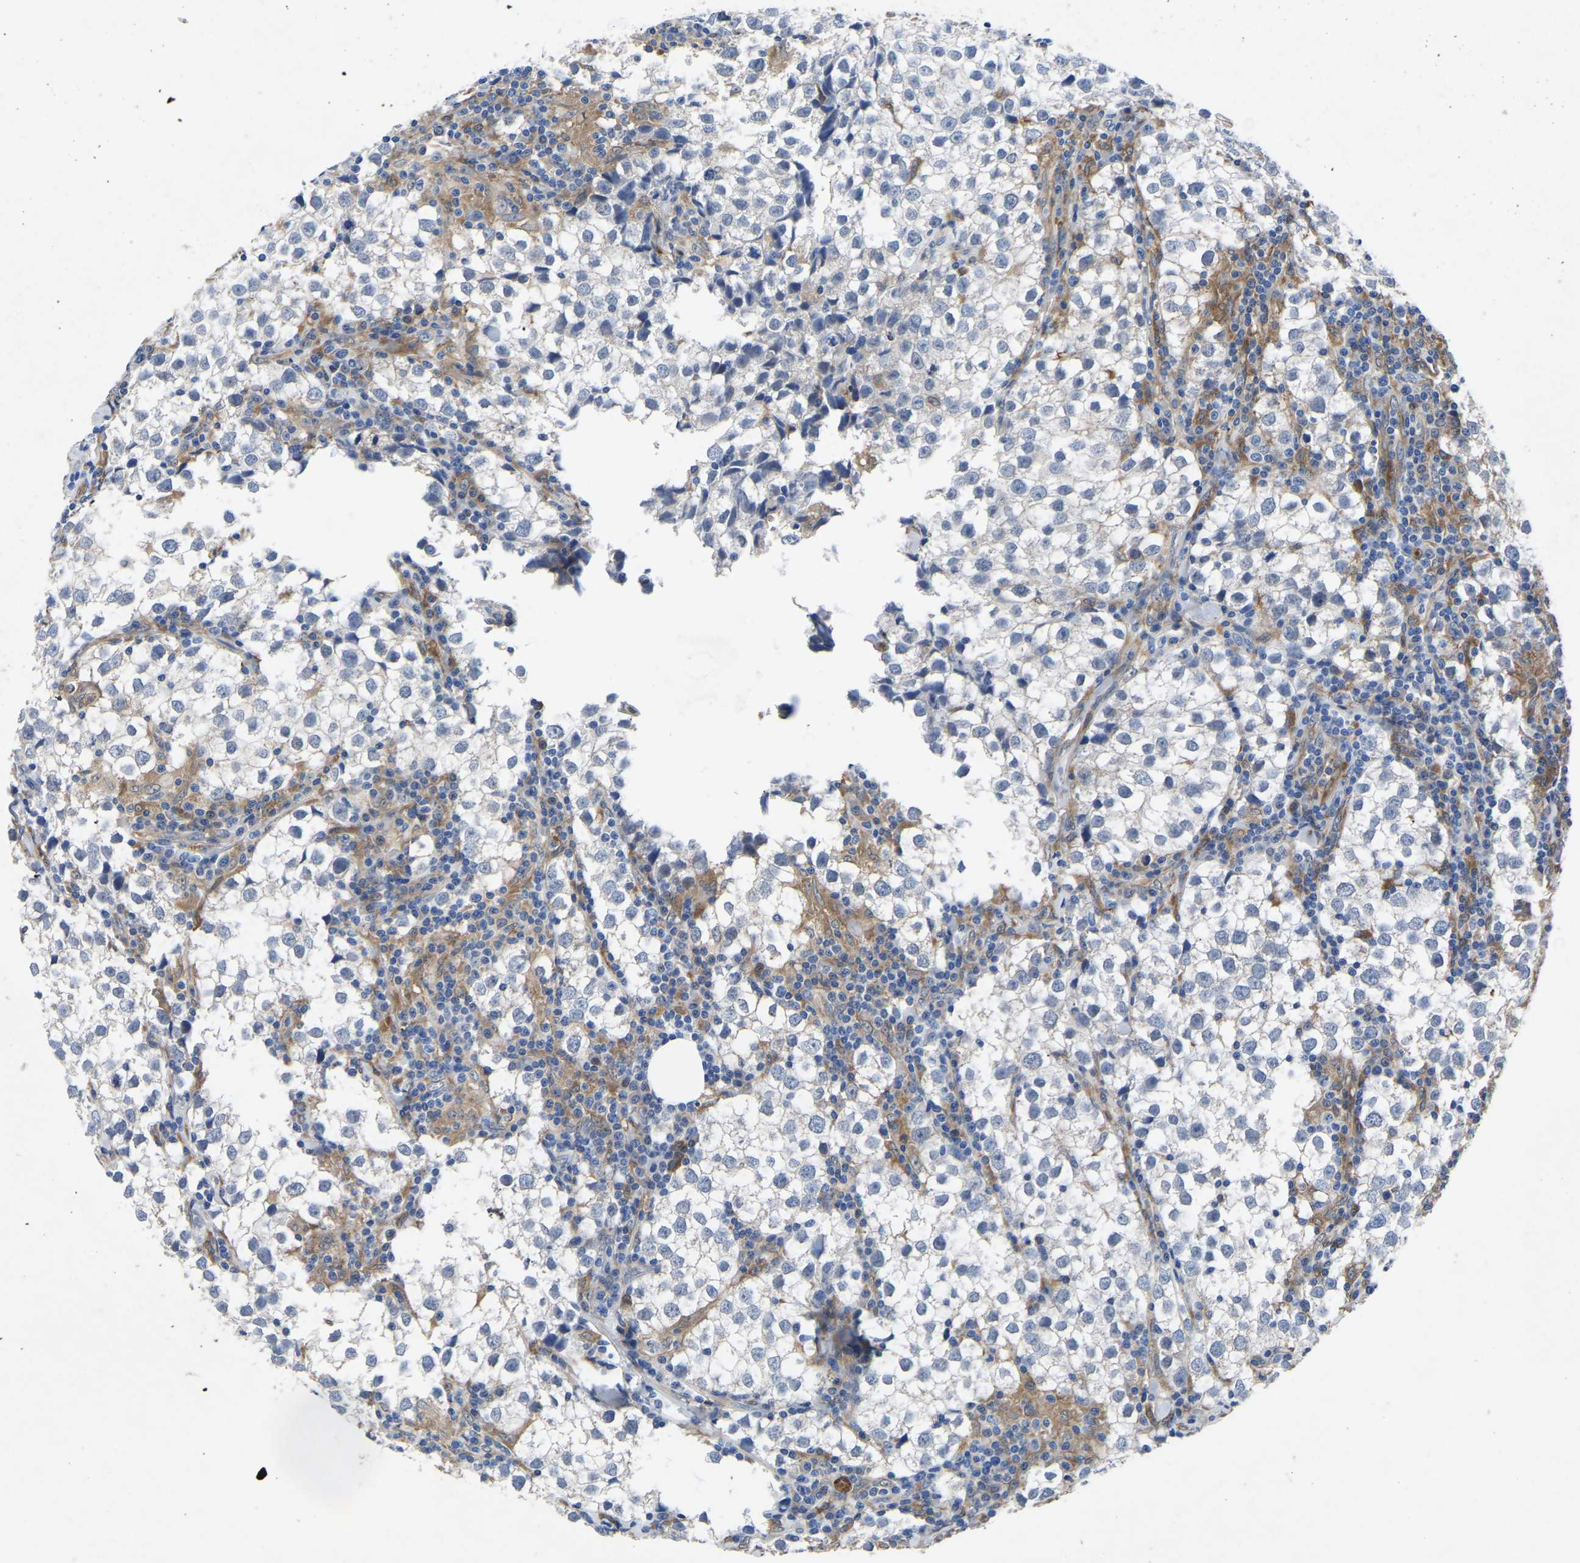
{"staining": {"intensity": "negative", "quantity": "none", "location": "none"}, "tissue": "testis cancer", "cell_type": "Tumor cells", "image_type": "cancer", "snomed": [{"axis": "morphology", "description": "Seminoma, NOS"}, {"axis": "morphology", "description": "Carcinoma, Embryonal, NOS"}, {"axis": "topography", "description": "Testis"}], "caption": "An immunohistochemistry micrograph of testis cancer is shown. There is no staining in tumor cells of testis cancer. (Stains: DAB (3,3'-diaminobenzidine) IHC with hematoxylin counter stain, Microscopy: brightfield microscopy at high magnification).", "gene": "ATG2B", "patient": {"sex": "male", "age": 36}}